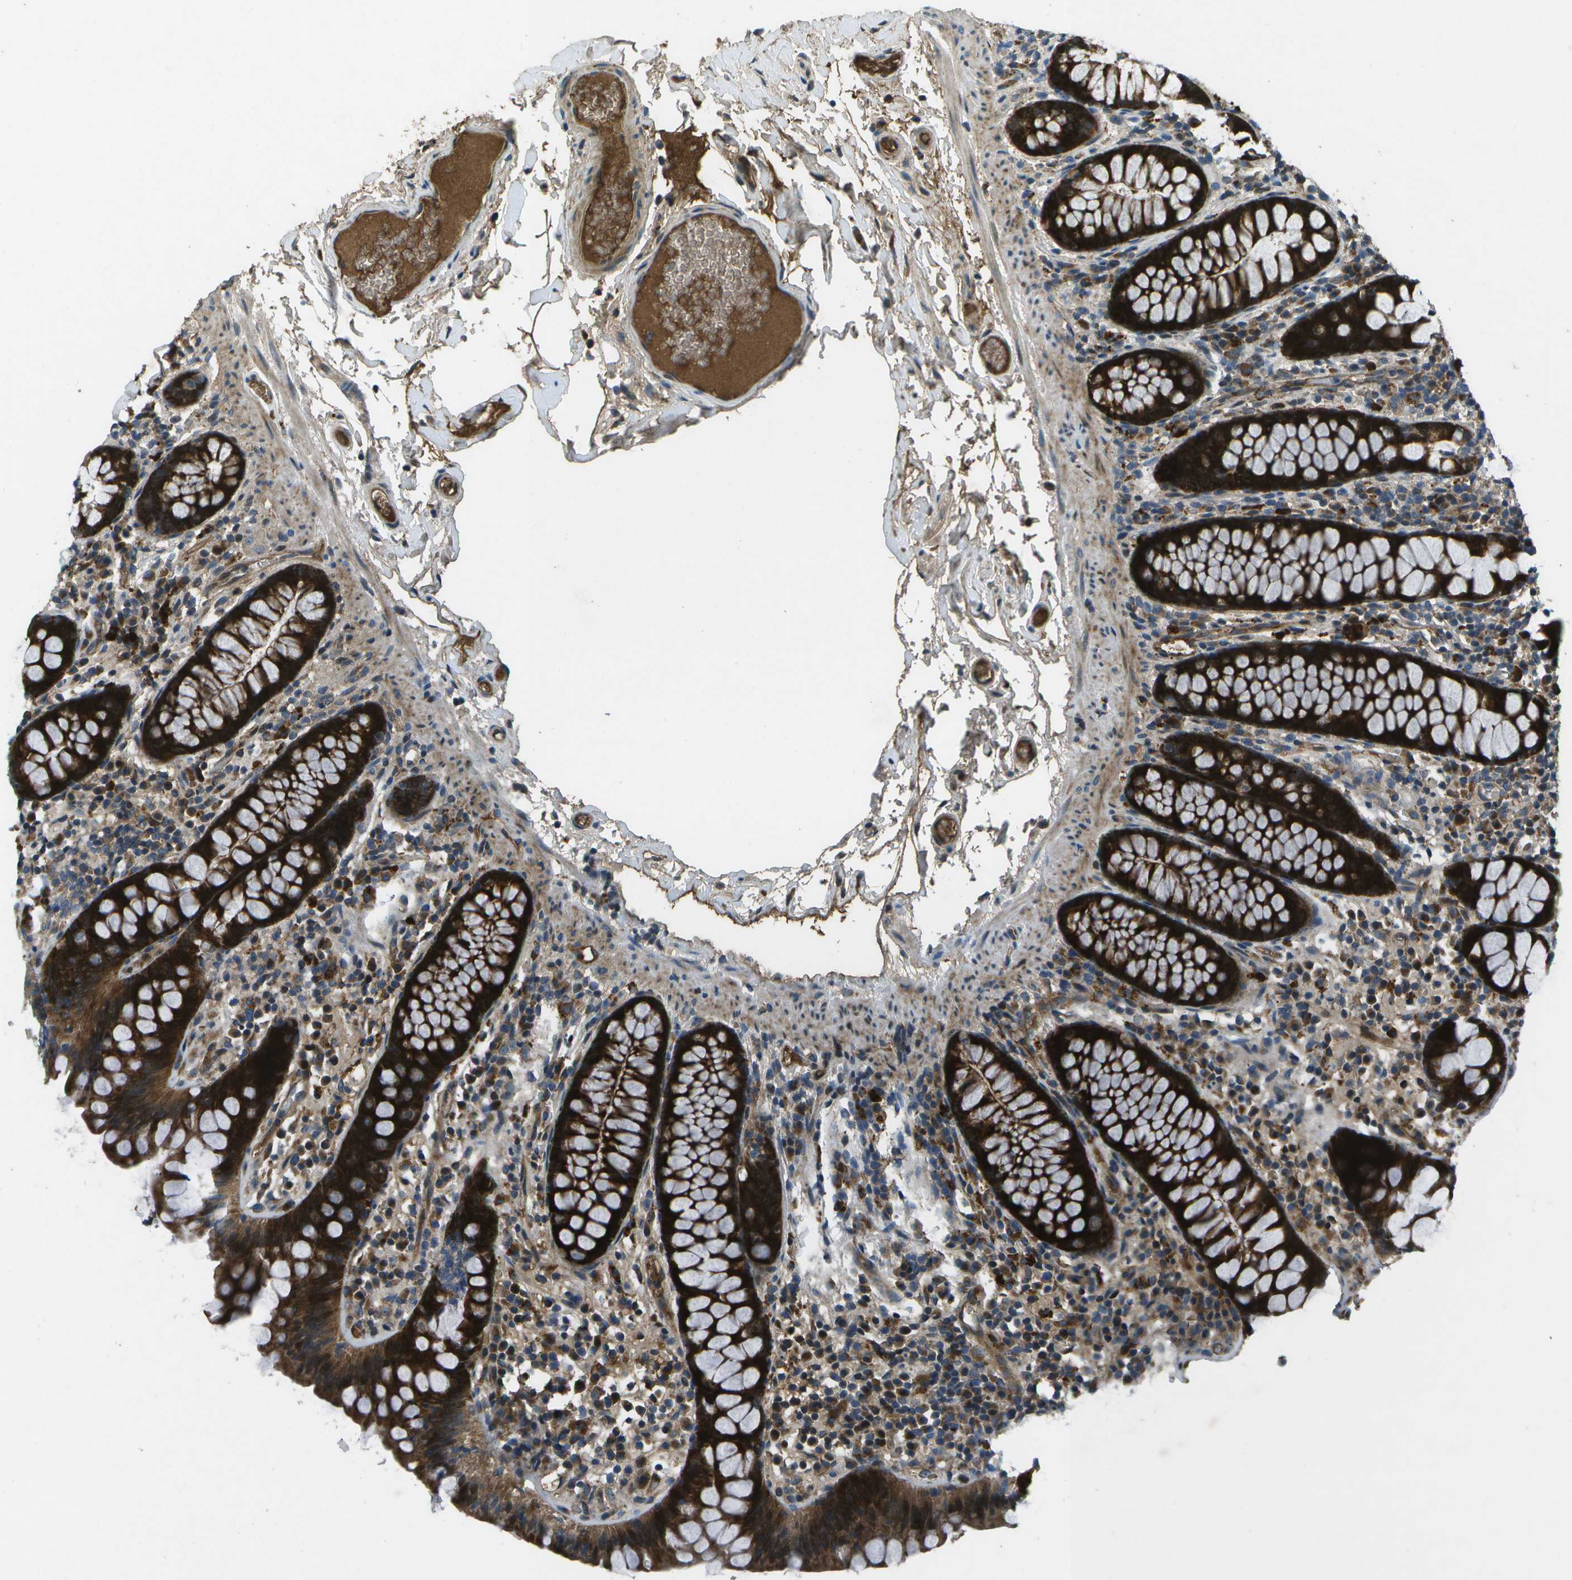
{"staining": {"intensity": "weak", "quantity": ">75%", "location": "cytoplasmic/membranous"}, "tissue": "colon", "cell_type": "Endothelial cells", "image_type": "normal", "snomed": [{"axis": "morphology", "description": "Normal tissue, NOS"}, {"axis": "topography", "description": "Colon"}], "caption": "Immunohistochemistry (IHC) photomicrograph of normal human colon stained for a protein (brown), which shows low levels of weak cytoplasmic/membranous positivity in about >75% of endothelial cells.", "gene": "PXYLP1", "patient": {"sex": "female", "age": 80}}